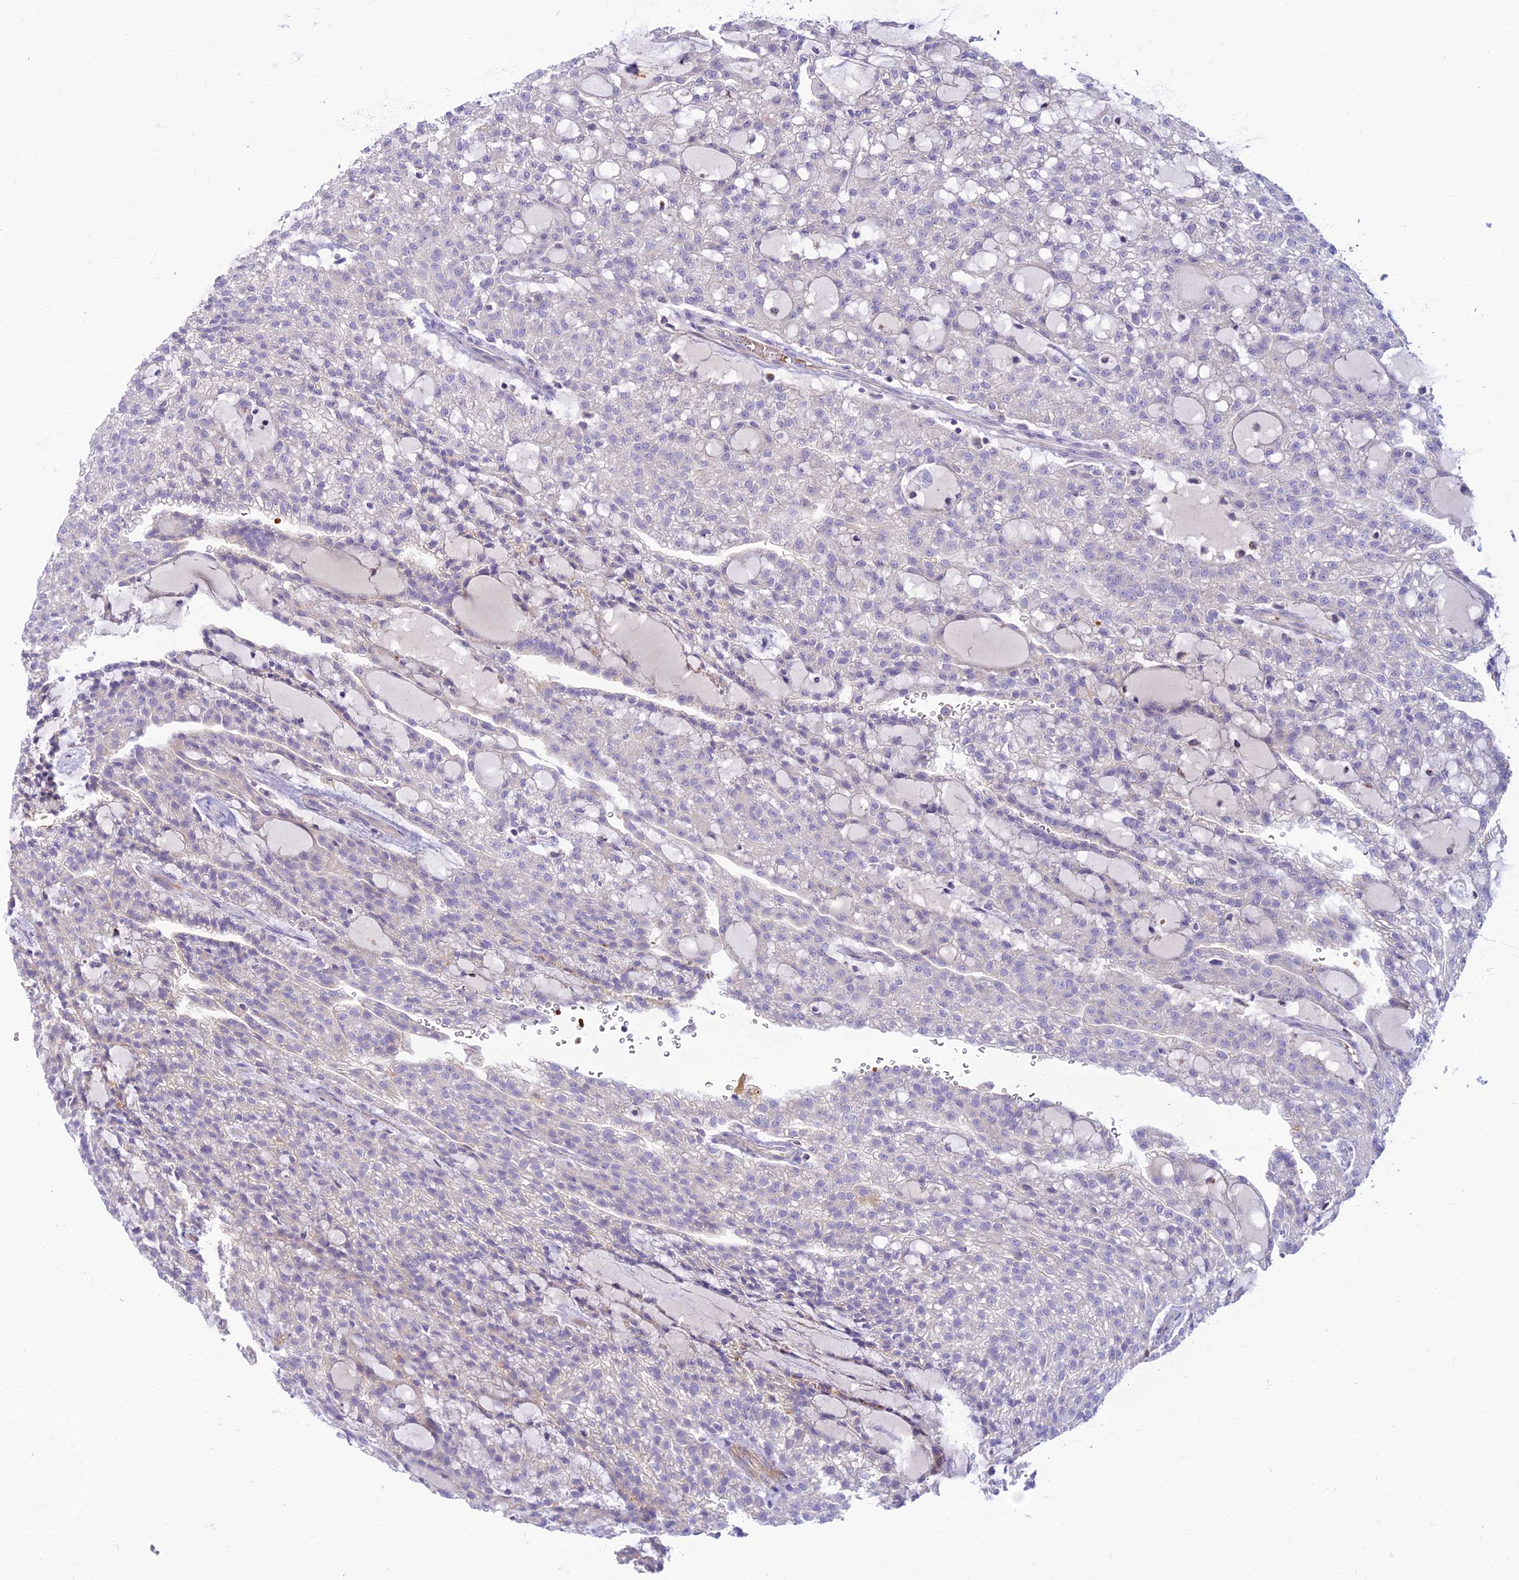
{"staining": {"intensity": "negative", "quantity": "none", "location": "none"}, "tissue": "renal cancer", "cell_type": "Tumor cells", "image_type": "cancer", "snomed": [{"axis": "morphology", "description": "Adenocarcinoma, NOS"}, {"axis": "topography", "description": "Kidney"}], "caption": "DAB (3,3'-diaminobenzidine) immunohistochemical staining of human renal cancer demonstrates no significant expression in tumor cells.", "gene": "CLIP4", "patient": {"sex": "male", "age": 63}}